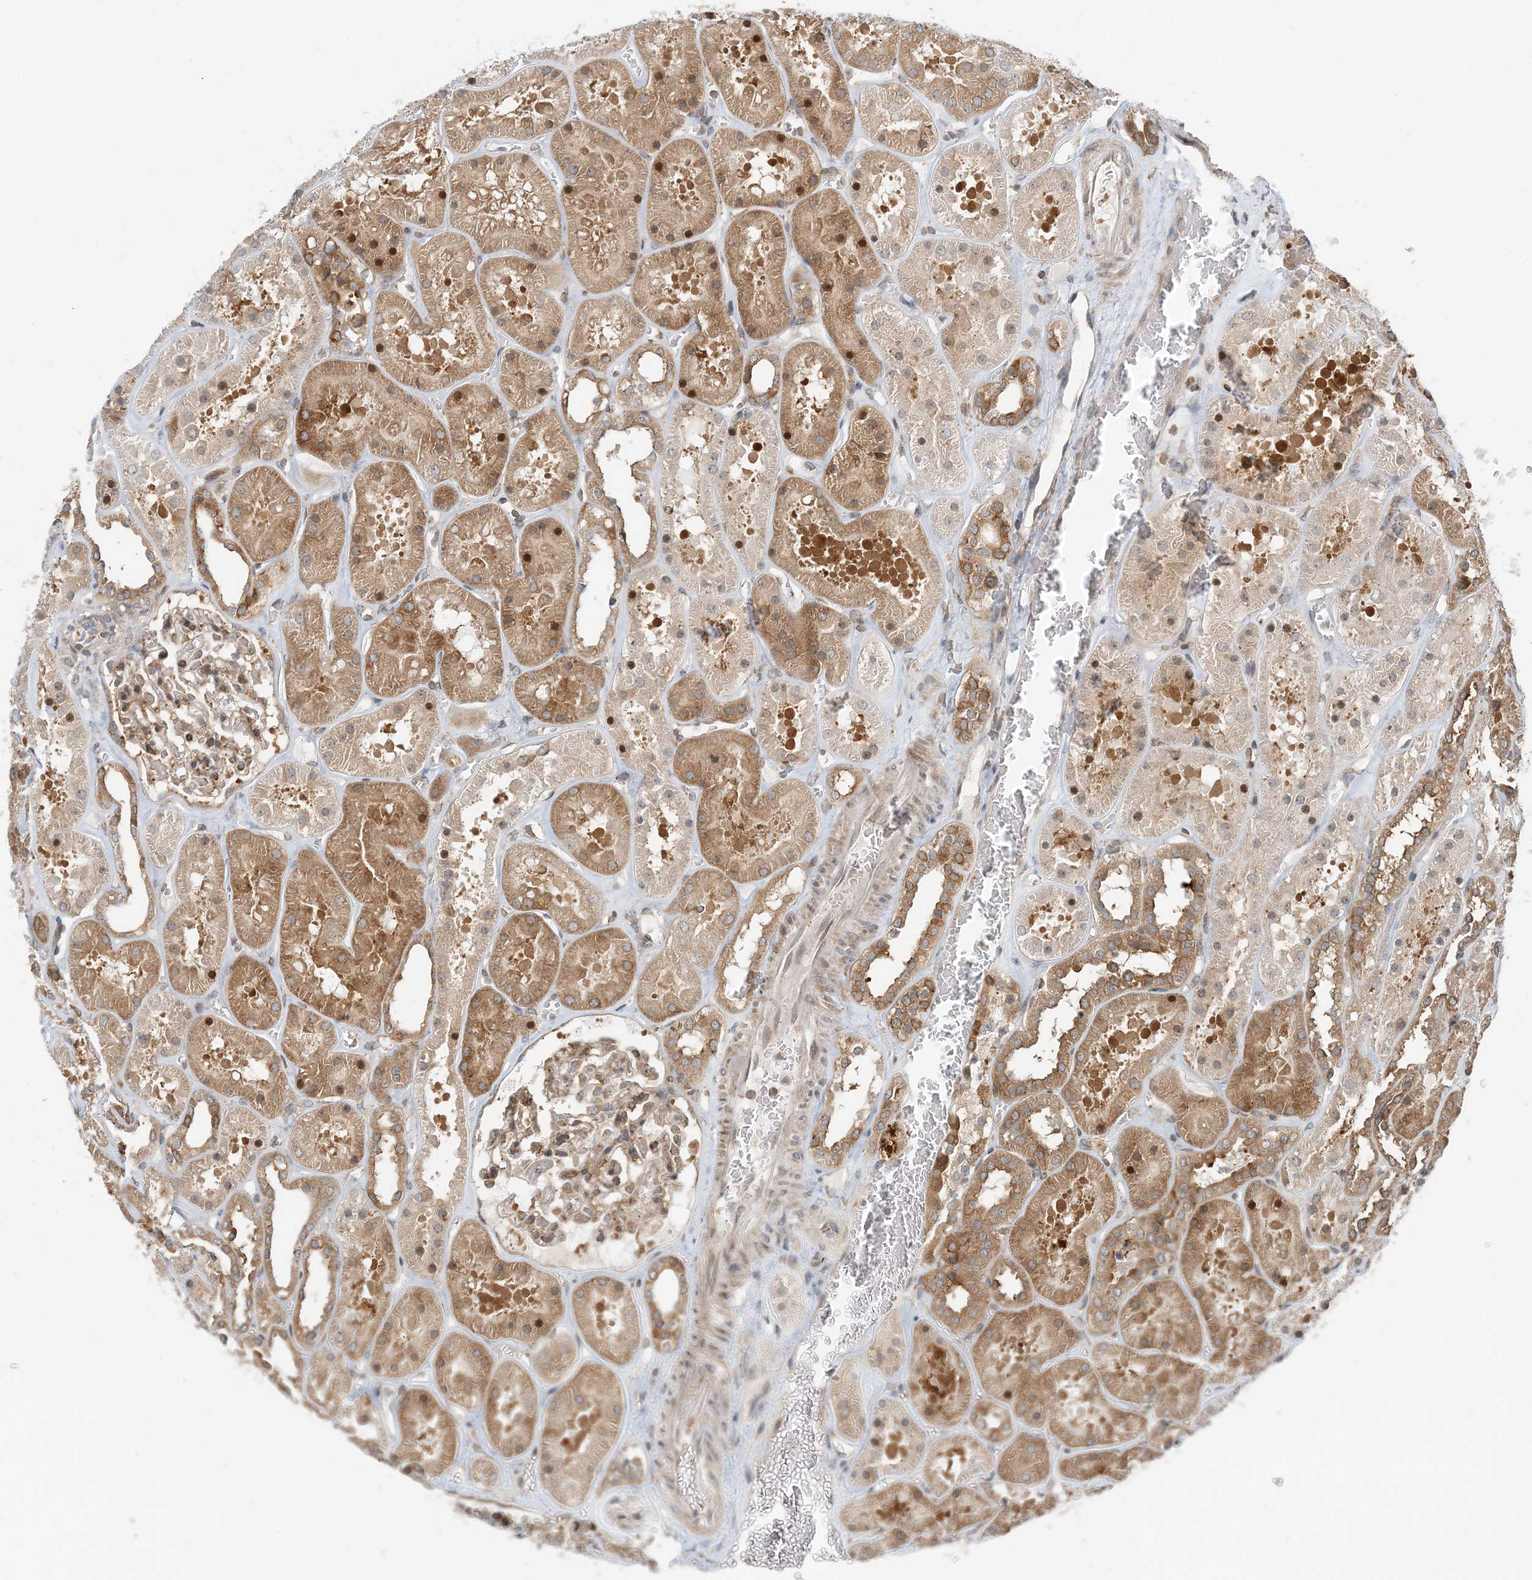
{"staining": {"intensity": "moderate", "quantity": ">75%", "location": "cytoplasmic/membranous"}, "tissue": "kidney", "cell_type": "Cells in glomeruli", "image_type": "normal", "snomed": [{"axis": "morphology", "description": "Normal tissue, NOS"}, {"axis": "topography", "description": "Kidney"}], "caption": "This photomicrograph displays immunohistochemistry (IHC) staining of benign kidney, with medium moderate cytoplasmic/membranous positivity in approximately >75% of cells in glomeruli.", "gene": "ATP13A2", "patient": {"sex": "female", "age": 41}}